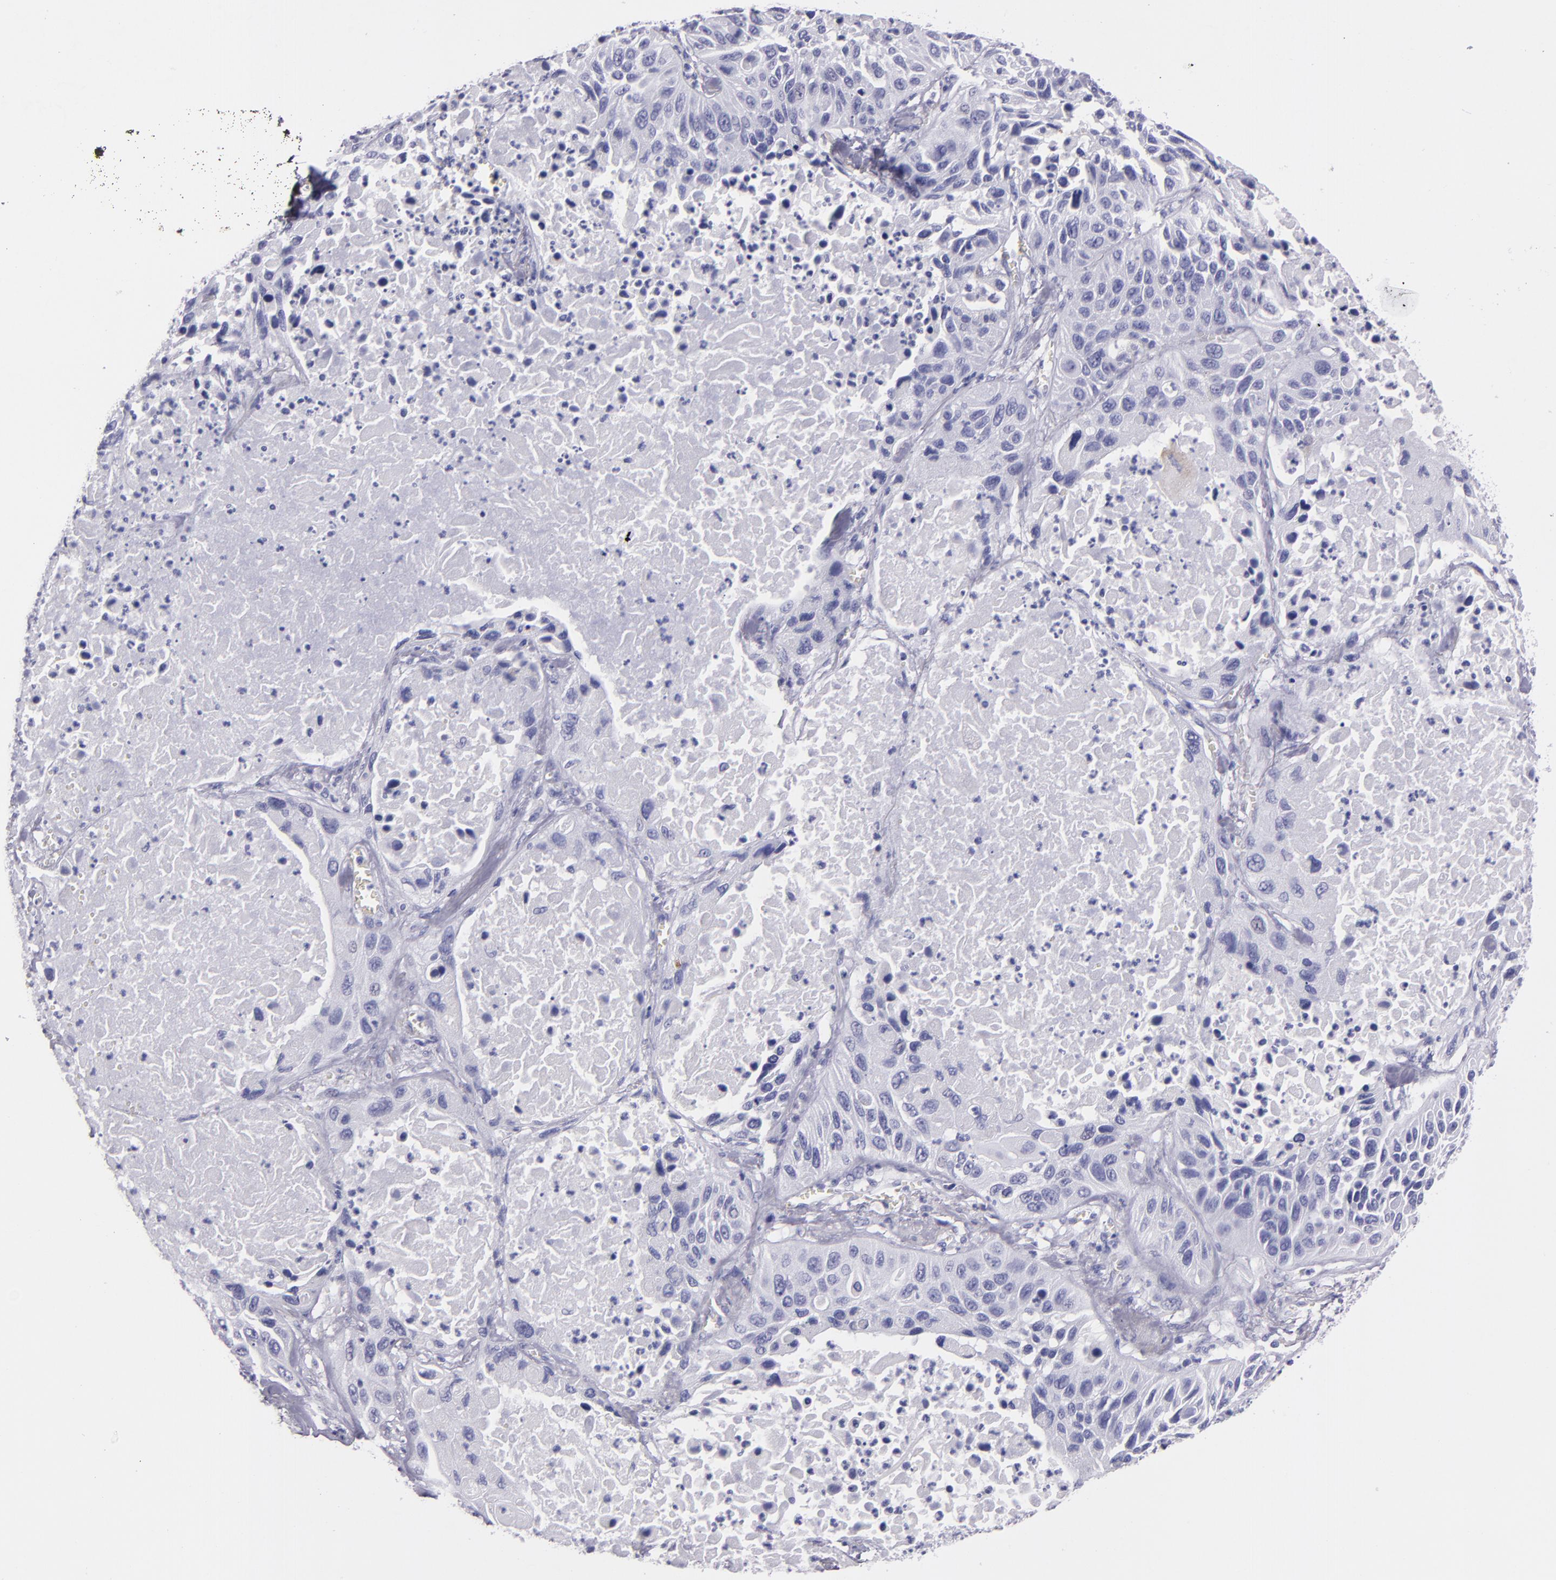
{"staining": {"intensity": "negative", "quantity": "none", "location": "none"}, "tissue": "lung cancer", "cell_type": "Tumor cells", "image_type": "cancer", "snomed": [{"axis": "morphology", "description": "Squamous cell carcinoma, NOS"}, {"axis": "topography", "description": "Lung"}], "caption": "Histopathology image shows no significant protein expression in tumor cells of lung cancer (squamous cell carcinoma).", "gene": "MUC5AC", "patient": {"sex": "female", "age": 76}}